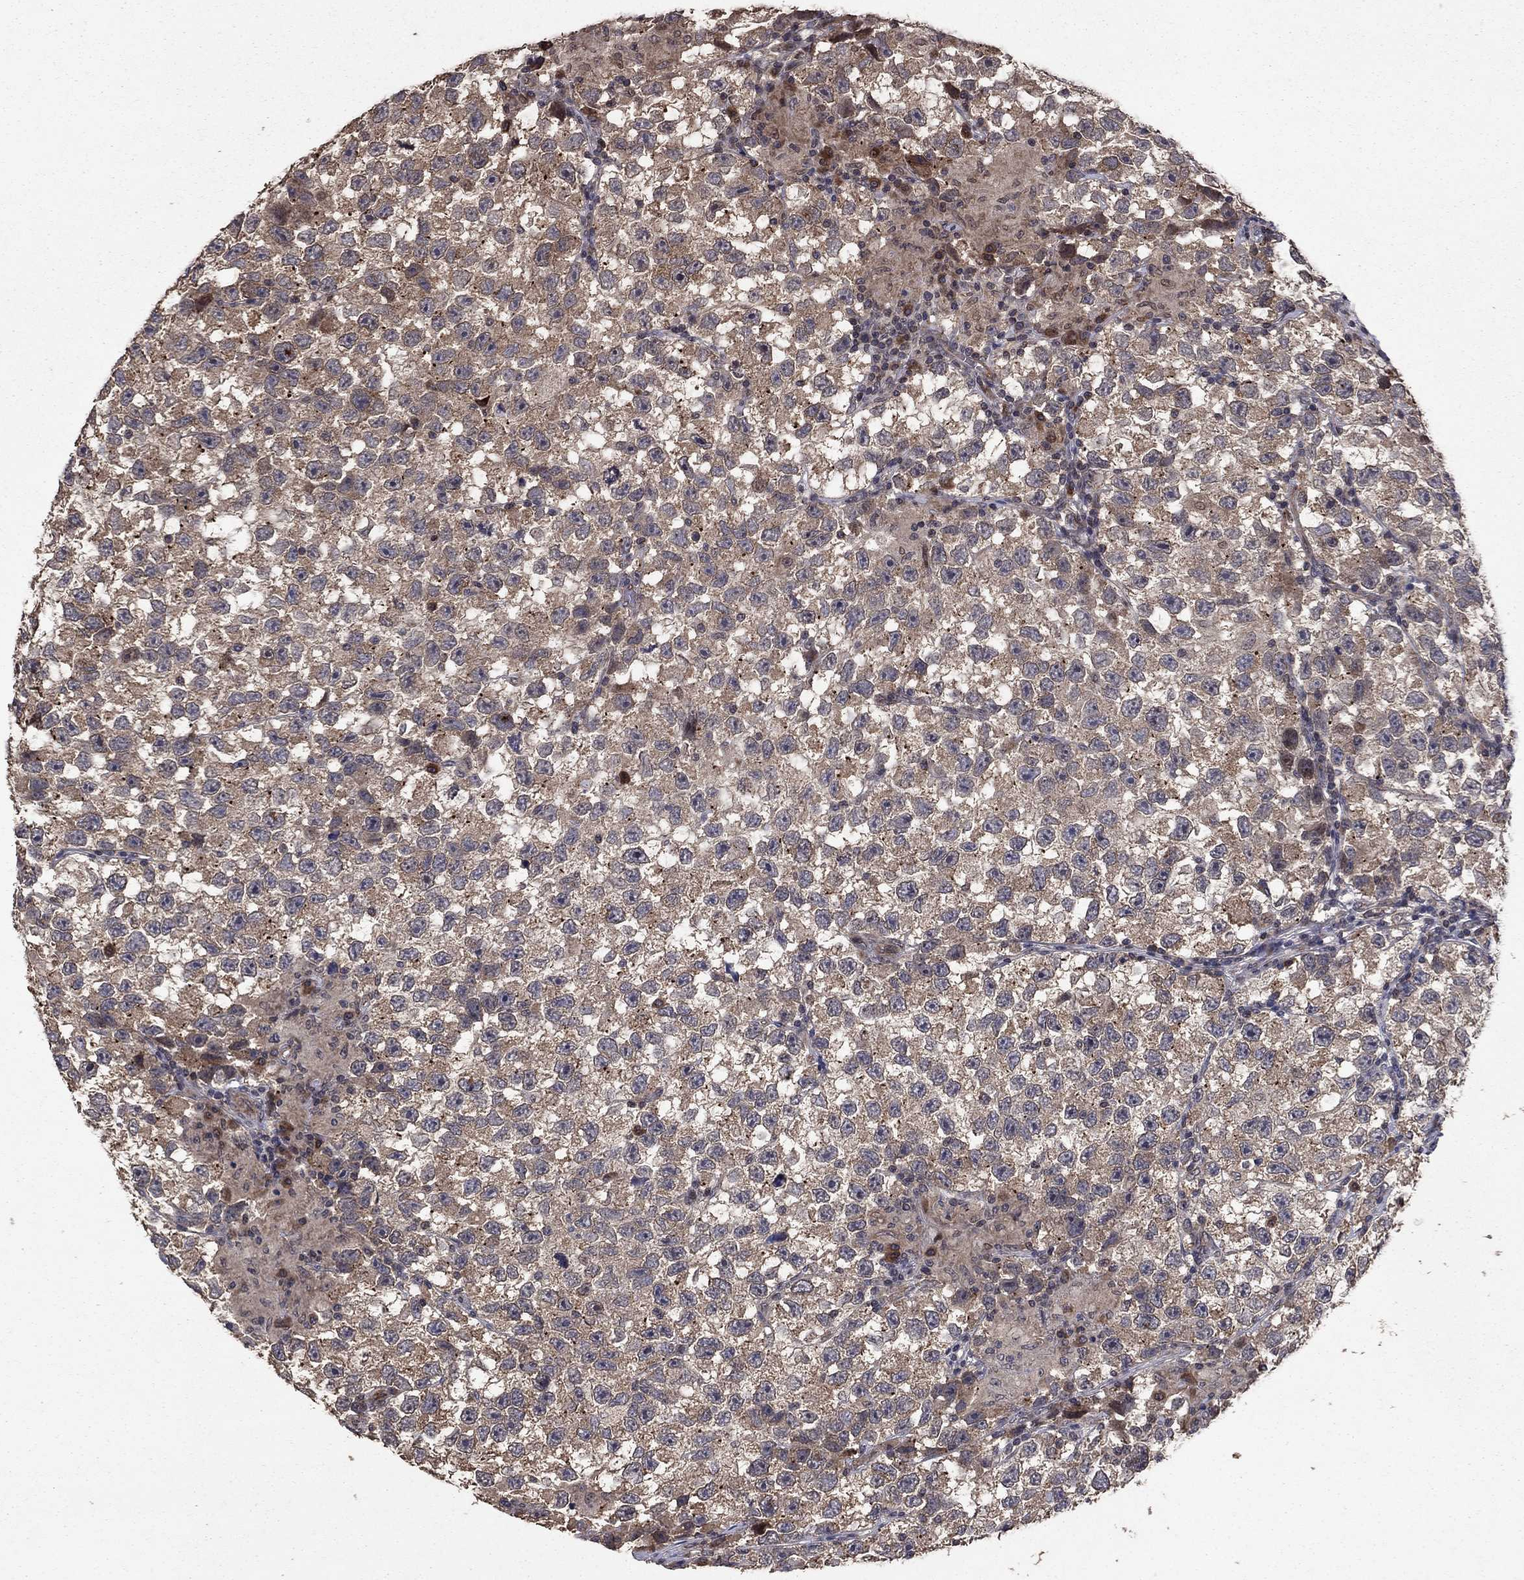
{"staining": {"intensity": "weak", "quantity": "25%-75%", "location": "cytoplasmic/membranous"}, "tissue": "testis cancer", "cell_type": "Tumor cells", "image_type": "cancer", "snomed": [{"axis": "morphology", "description": "Seminoma, NOS"}, {"axis": "topography", "description": "Testis"}], "caption": "About 25%-75% of tumor cells in human testis cancer (seminoma) reveal weak cytoplasmic/membranous protein staining as visualized by brown immunohistochemical staining.", "gene": "DHRS1", "patient": {"sex": "male", "age": 26}}